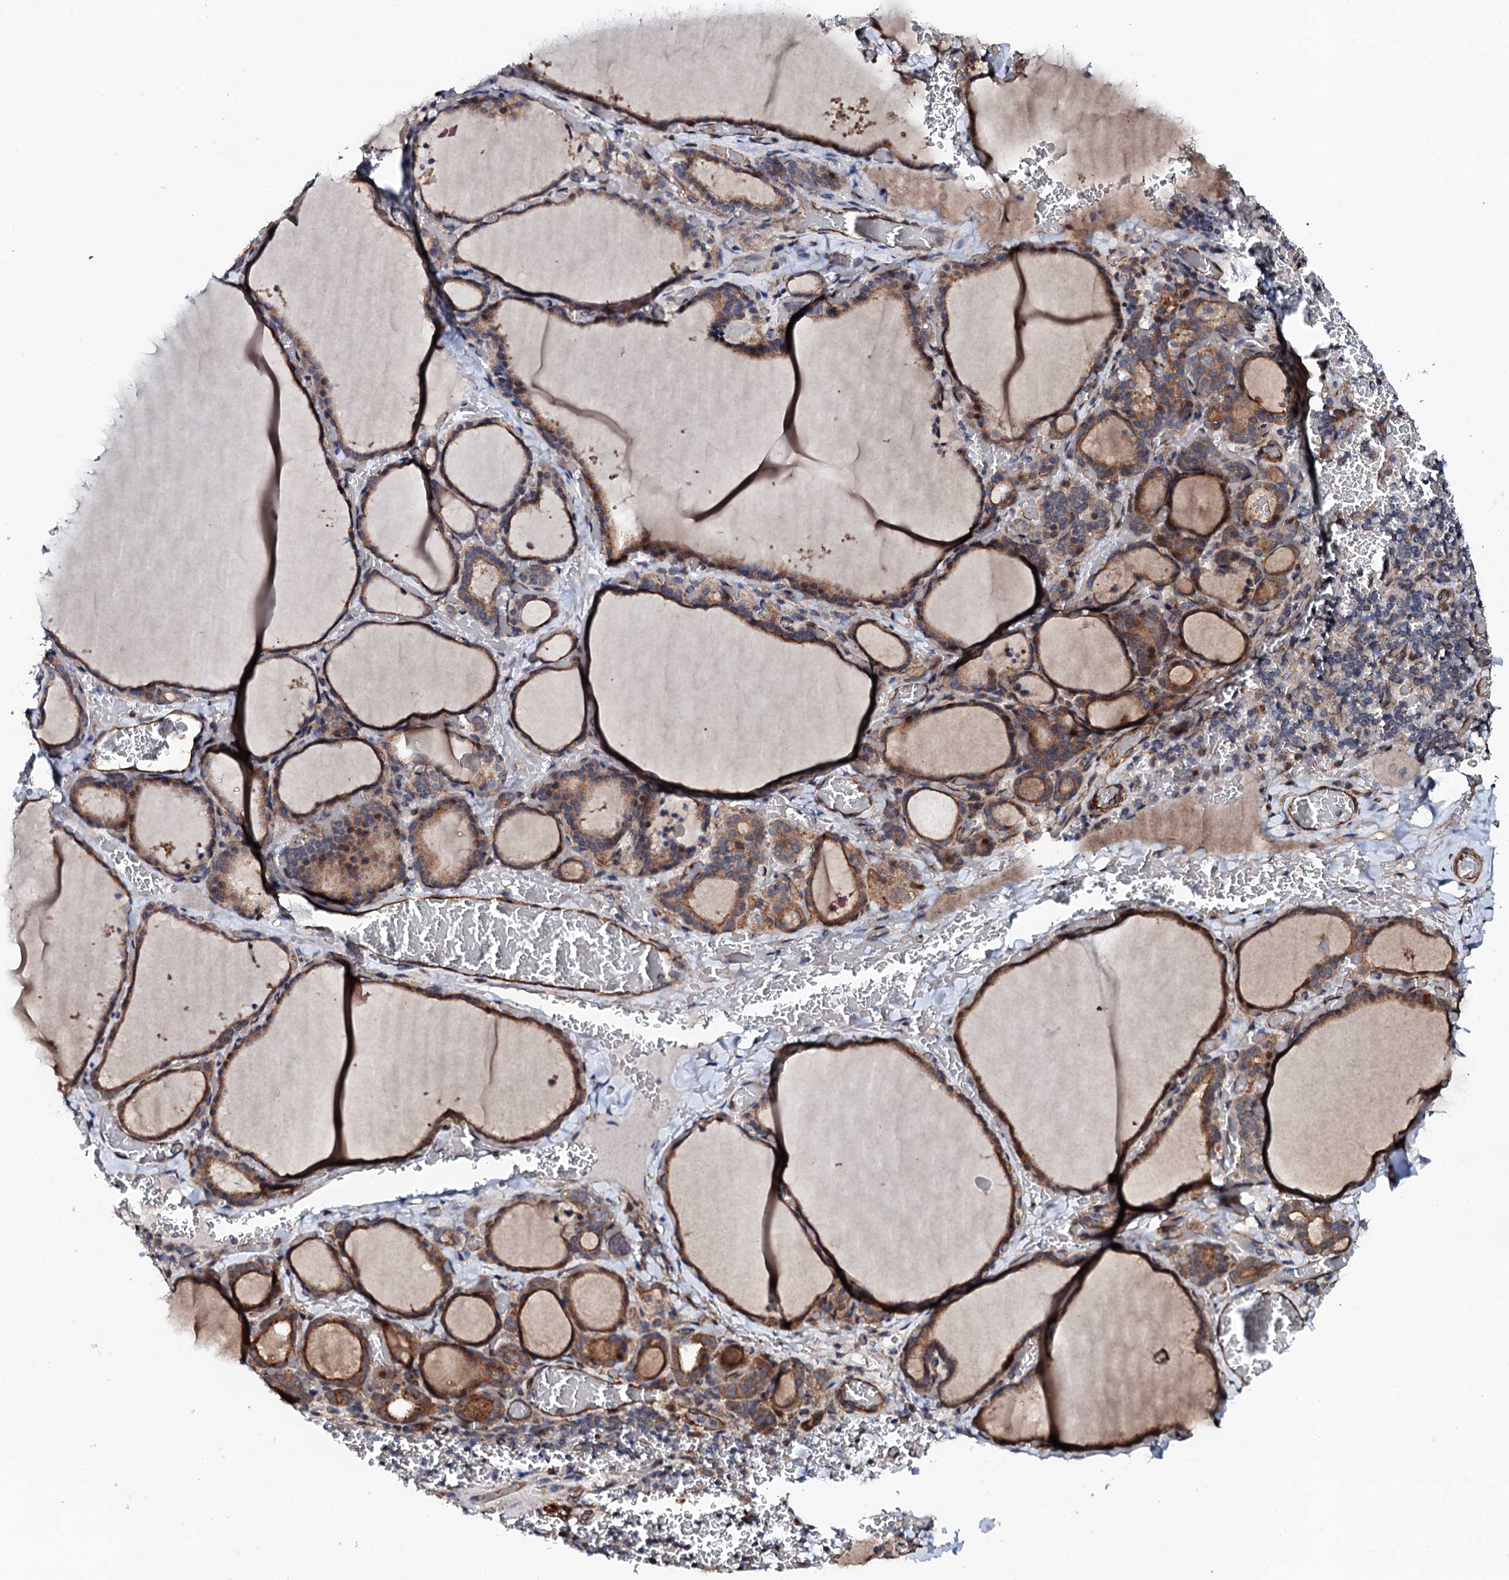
{"staining": {"intensity": "moderate", "quantity": ">75%", "location": "cytoplasmic/membranous"}, "tissue": "thyroid gland", "cell_type": "Glandular cells", "image_type": "normal", "snomed": [{"axis": "morphology", "description": "Normal tissue, NOS"}, {"axis": "topography", "description": "Thyroid gland"}], "caption": "Human thyroid gland stained with a brown dye shows moderate cytoplasmic/membranous positive positivity in approximately >75% of glandular cells.", "gene": "CIAO2A", "patient": {"sex": "female", "age": 39}}